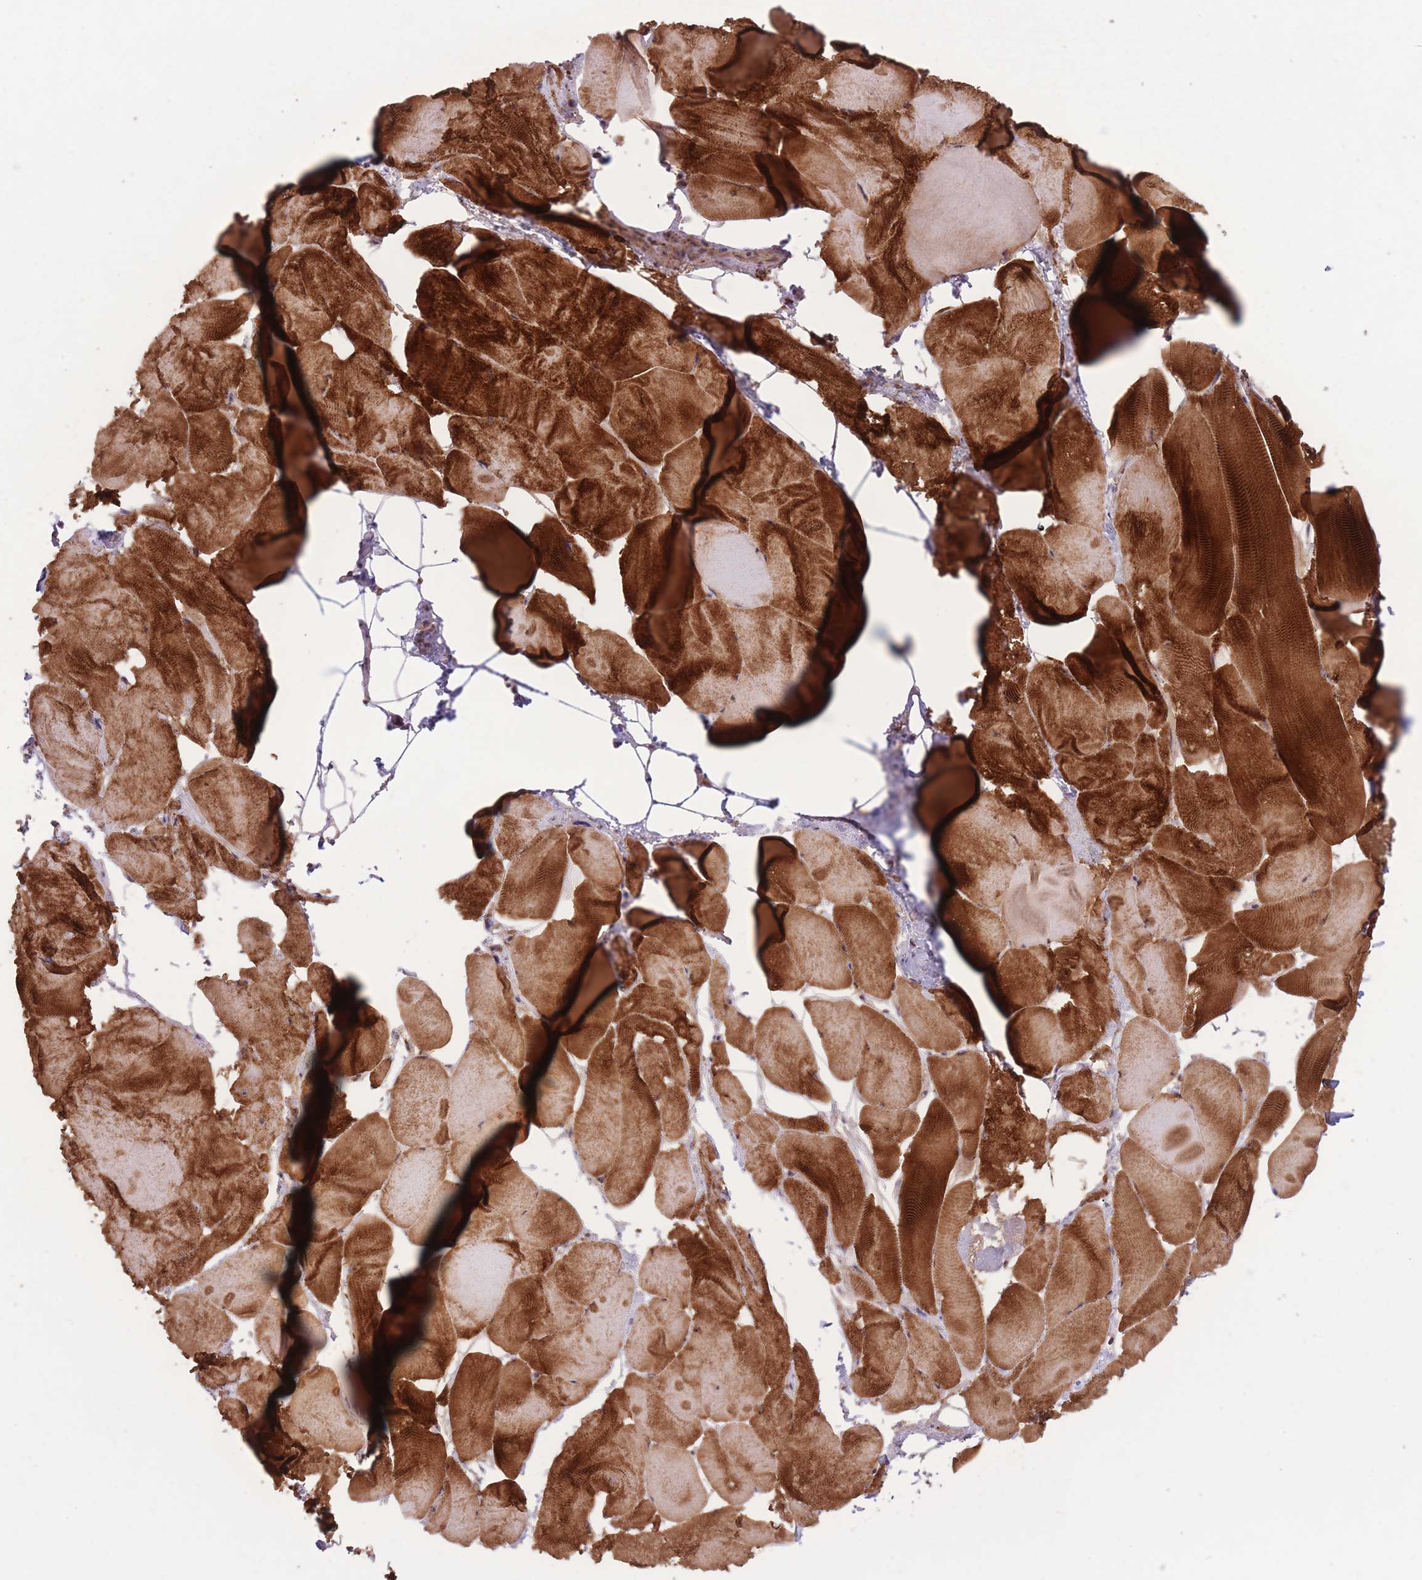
{"staining": {"intensity": "strong", "quantity": ">75%", "location": "cytoplasmic/membranous"}, "tissue": "skeletal muscle", "cell_type": "Myocytes", "image_type": "normal", "snomed": [{"axis": "morphology", "description": "Normal tissue, NOS"}, {"axis": "topography", "description": "Skeletal muscle"}], "caption": "Immunohistochemical staining of normal skeletal muscle displays strong cytoplasmic/membranous protein expression in approximately >75% of myocytes.", "gene": "POLR3F", "patient": {"sex": "female", "age": 64}}